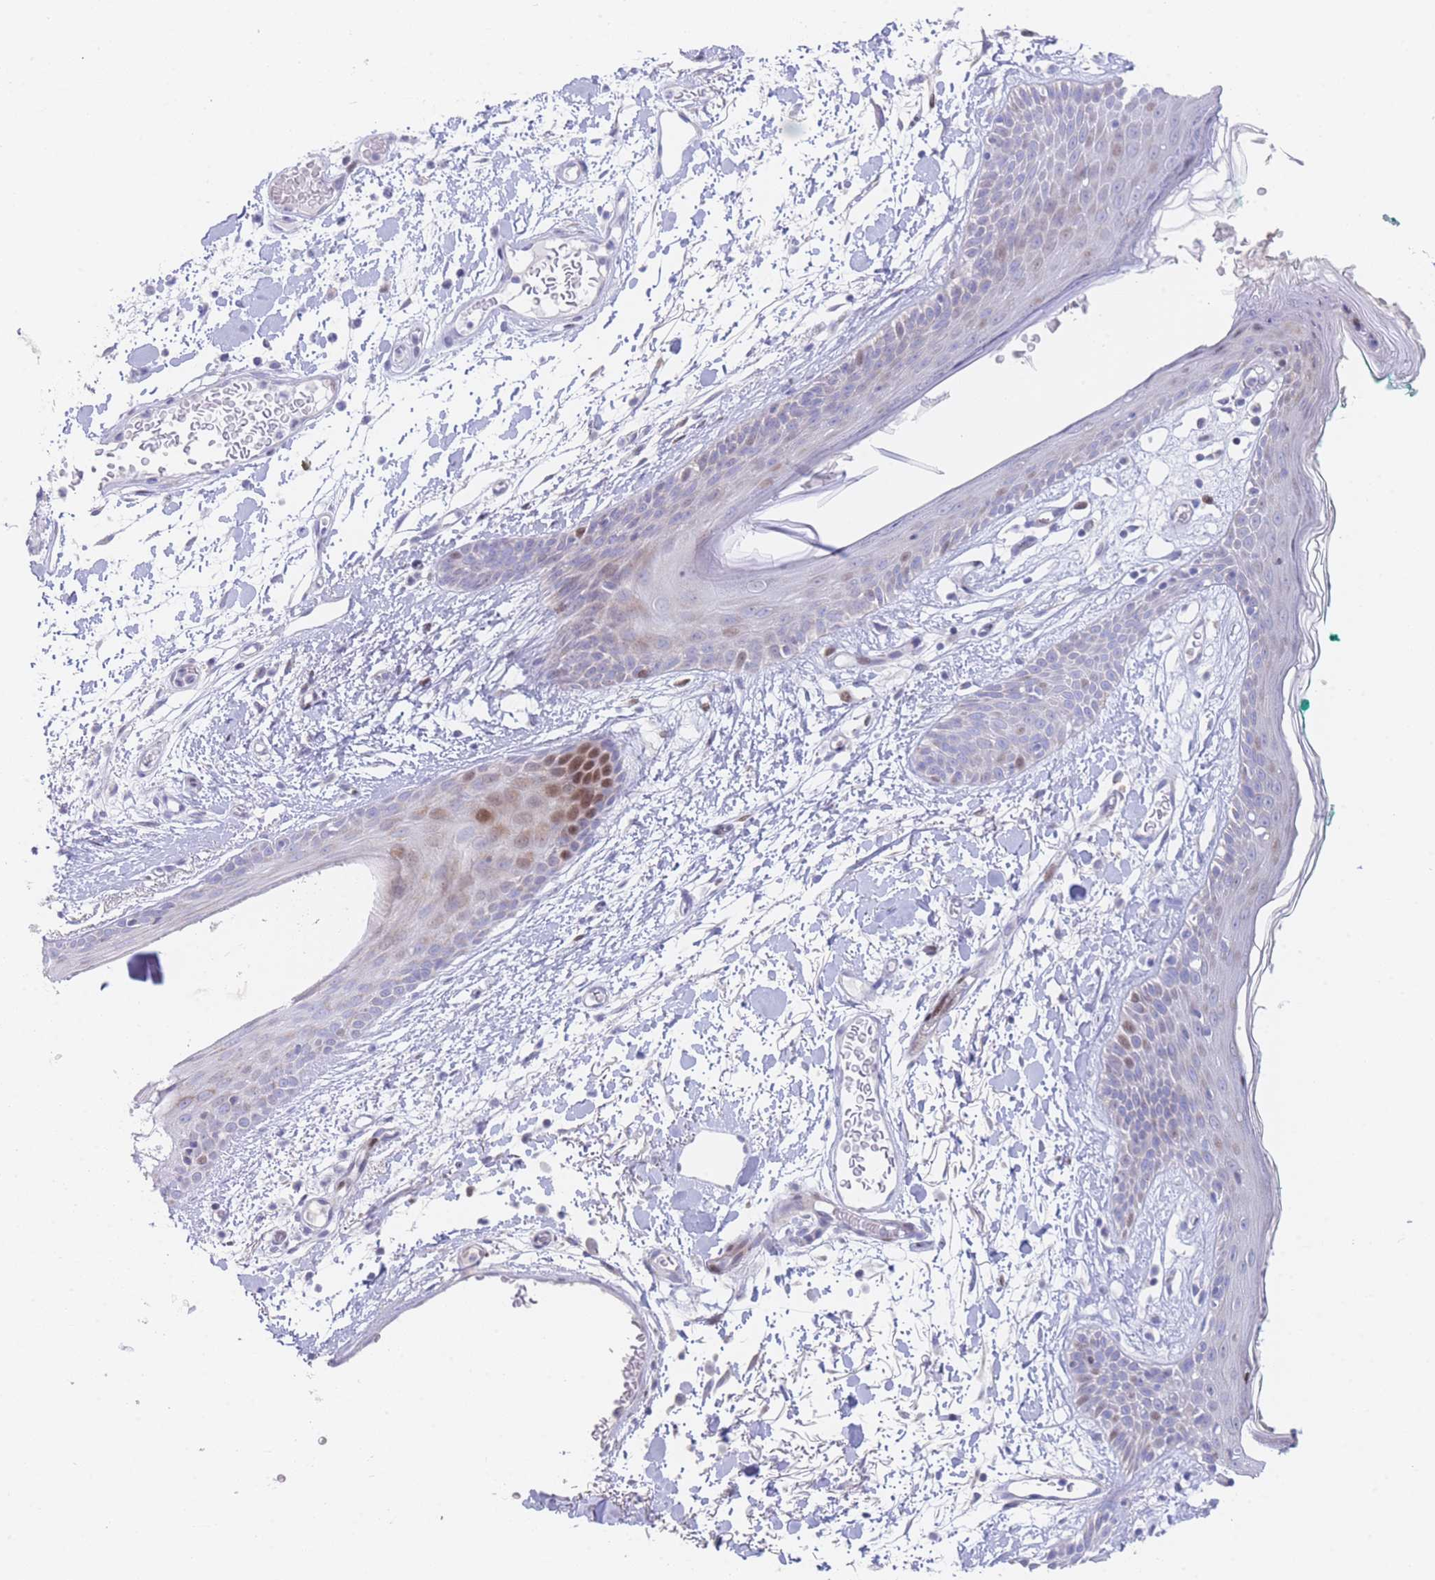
{"staining": {"intensity": "negative", "quantity": "none", "location": "none"}, "tissue": "skin", "cell_type": "Fibroblasts", "image_type": "normal", "snomed": [{"axis": "morphology", "description": "Normal tissue, NOS"}, {"axis": "topography", "description": "Skin"}], "caption": "Immunohistochemical staining of benign skin demonstrates no significant expression in fibroblasts.", "gene": "GPAM", "patient": {"sex": "male", "age": 79}}